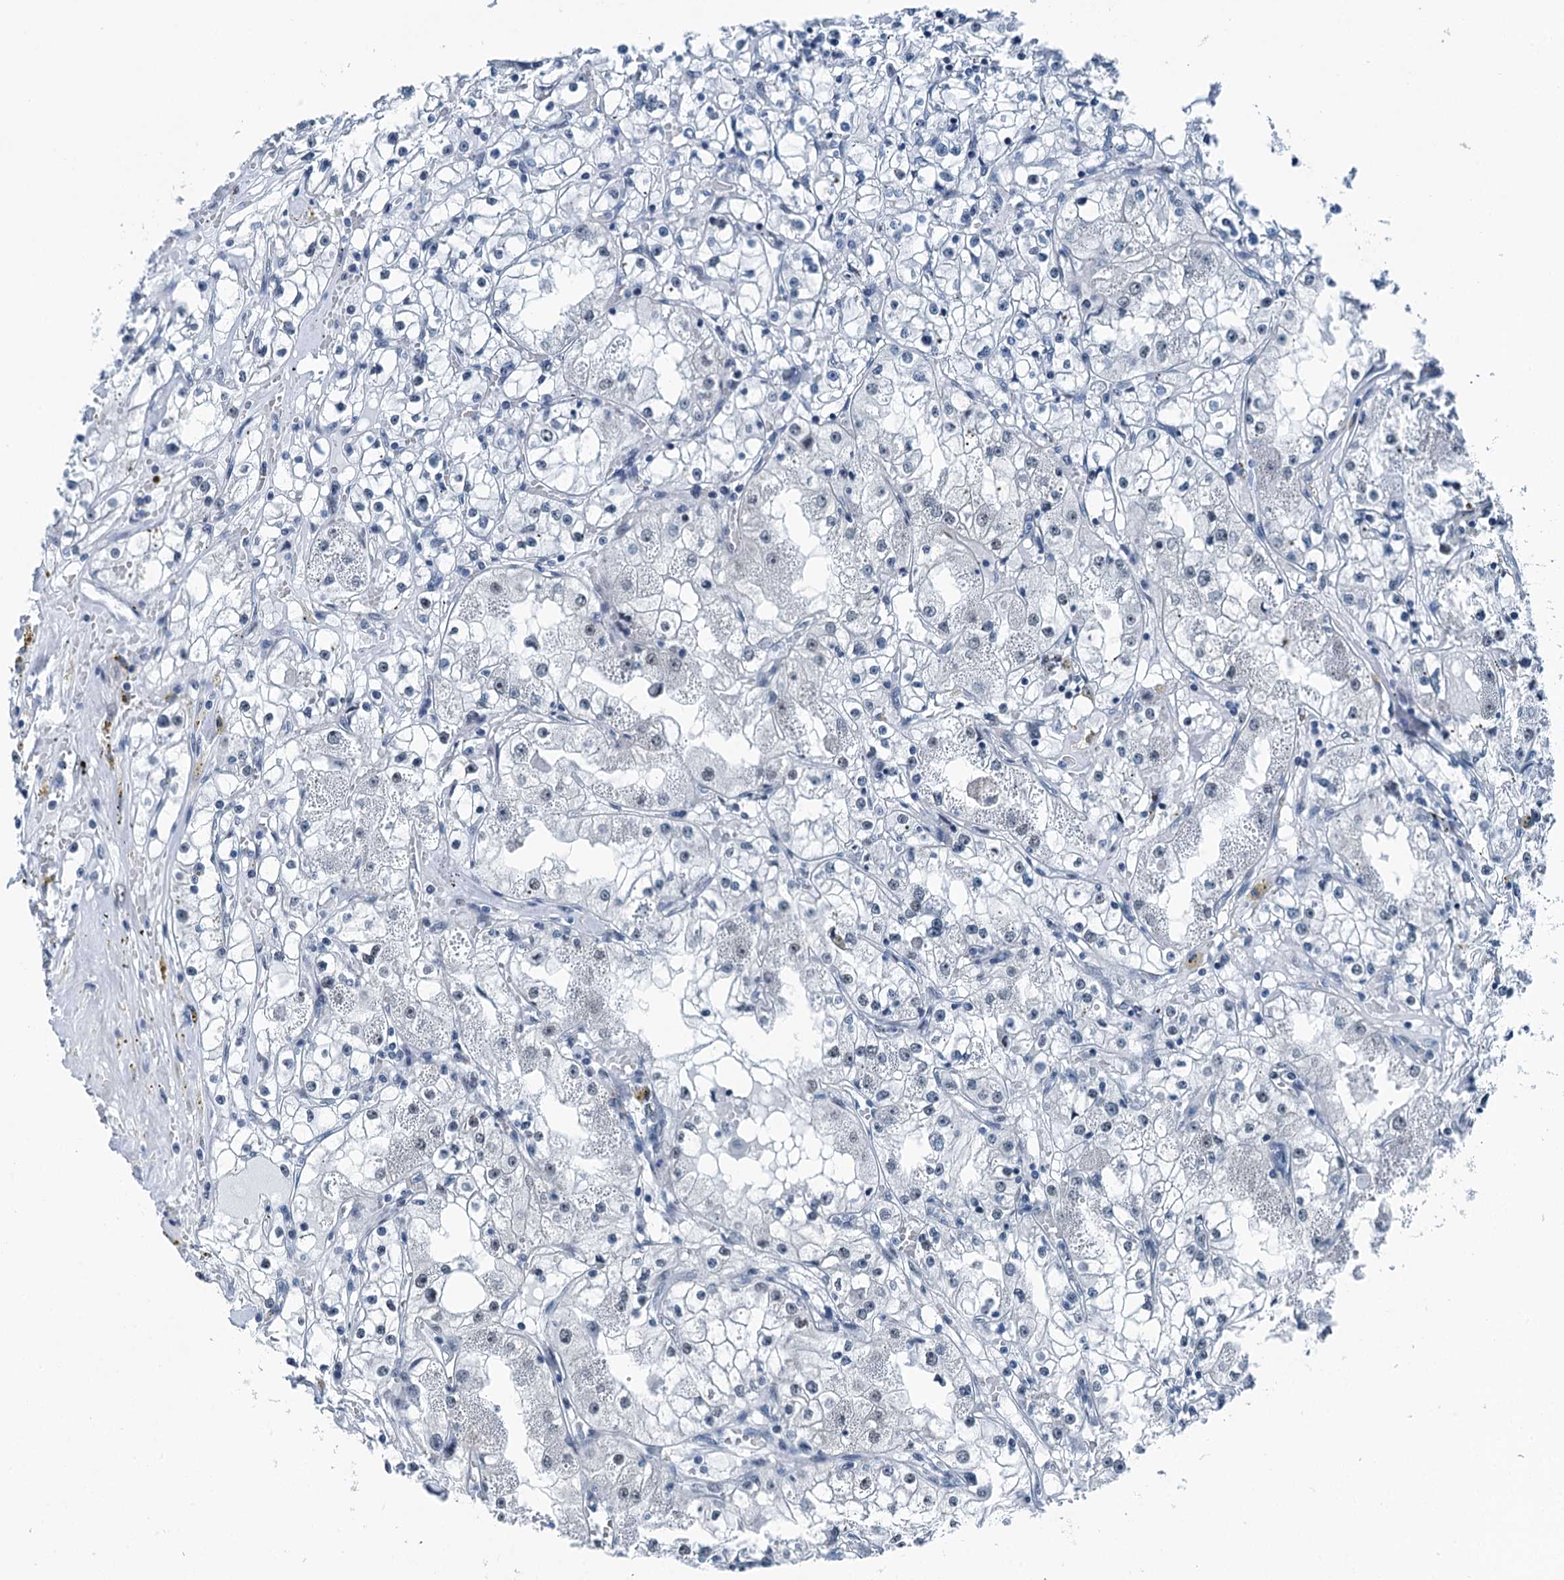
{"staining": {"intensity": "negative", "quantity": "none", "location": "none"}, "tissue": "renal cancer", "cell_type": "Tumor cells", "image_type": "cancer", "snomed": [{"axis": "morphology", "description": "Adenocarcinoma, NOS"}, {"axis": "topography", "description": "Kidney"}], "caption": "DAB immunohistochemical staining of adenocarcinoma (renal) exhibits no significant expression in tumor cells.", "gene": "TRPT1", "patient": {"sex": "male", "age": 56}}